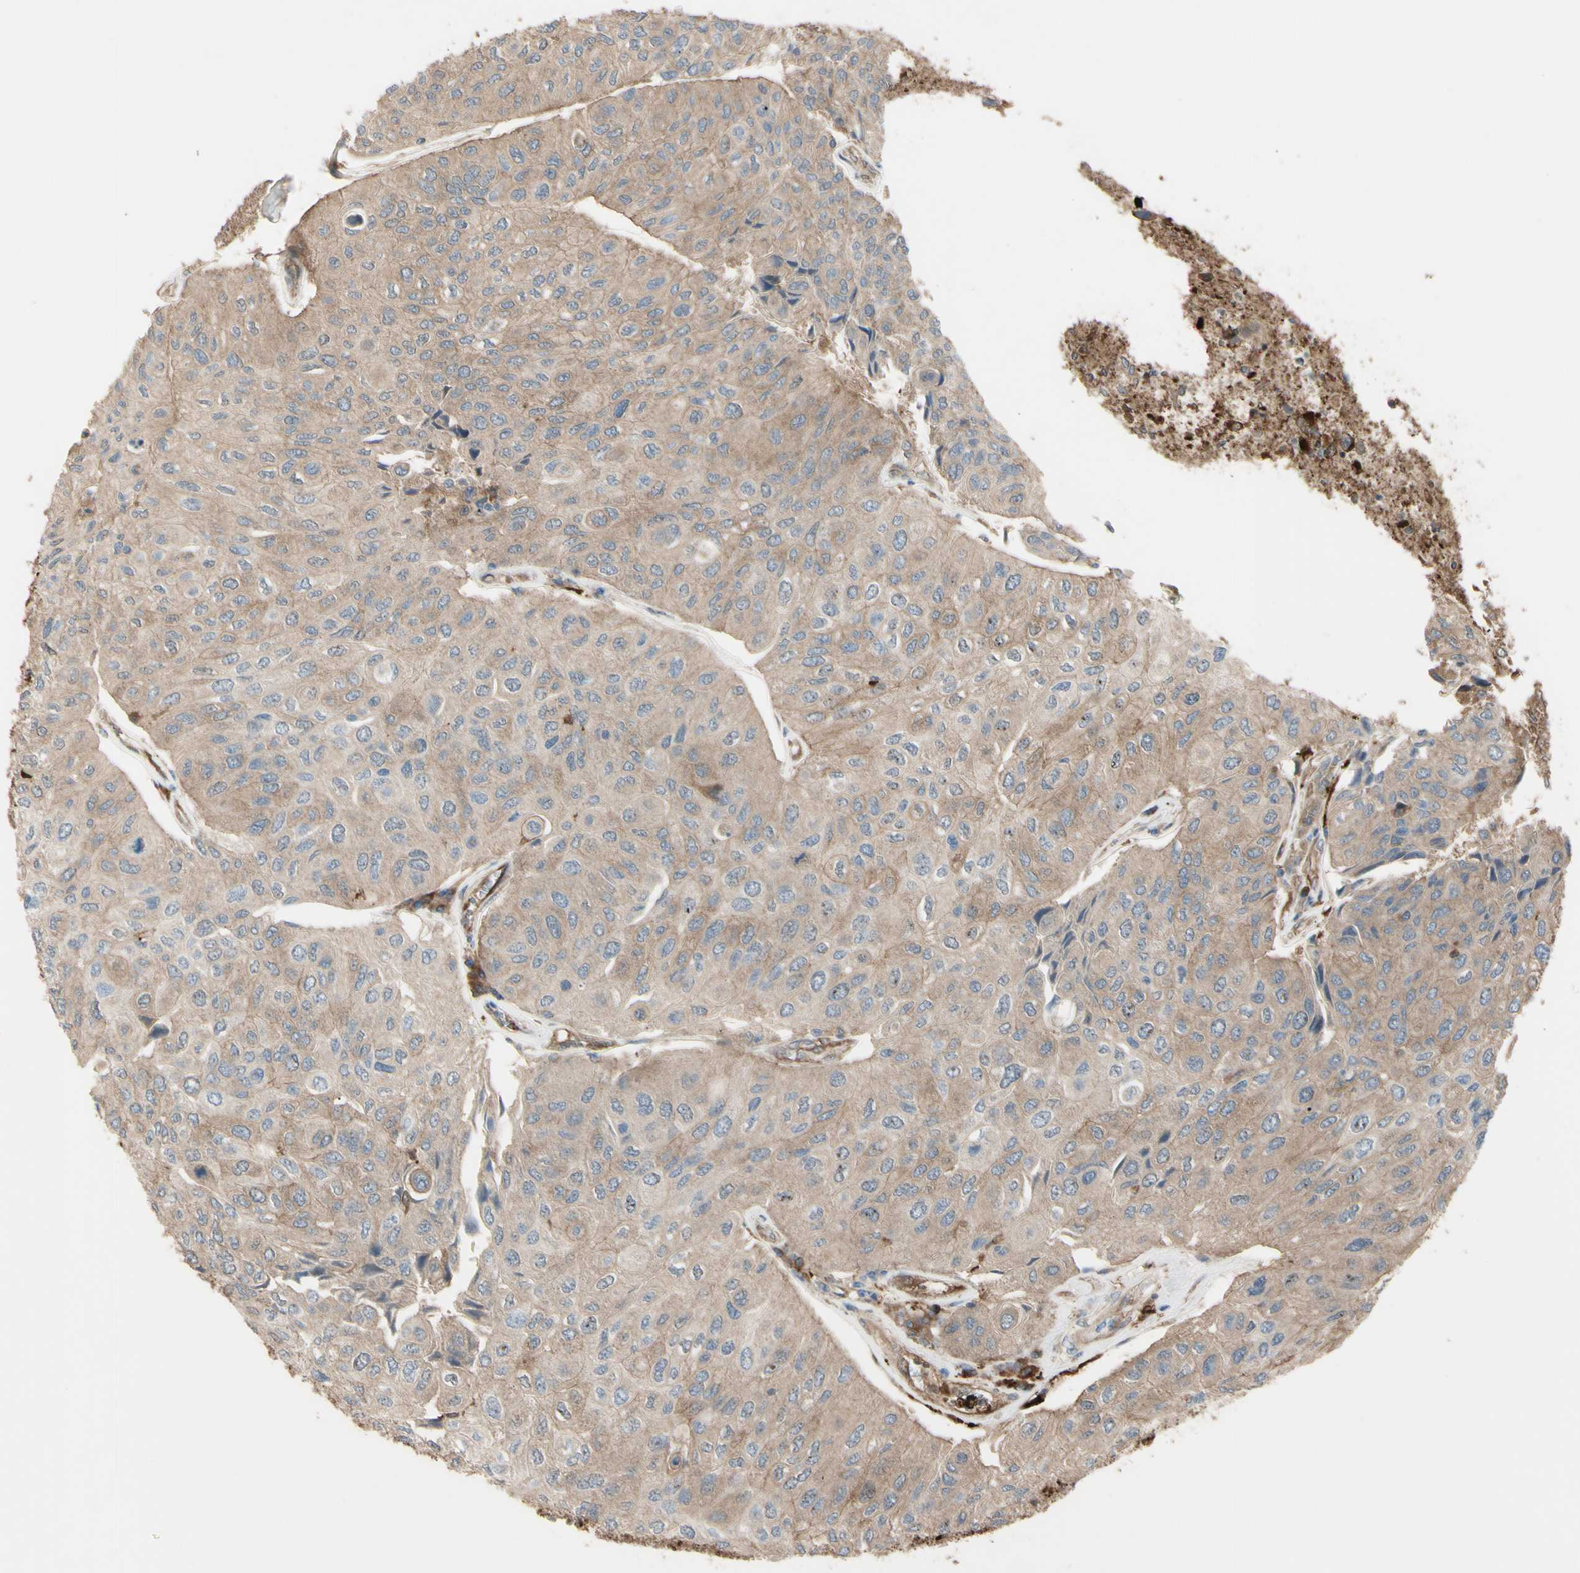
{"staining": {"intensity": "weak", "quantity": ">75%", "location": "cytoplasmic/membranous"}, "tissue": "urothelial cancer", "cell_type": "Tumor cells", "image_type": "cancer", "snomed": [{"axis": "morphology", "description": "Urothelial carcinoma, High grade"}, {"axis": "topography", "description": "Urinary bladder"}], "caption": "This photomicrograph shows urothelial cancer stained with IHC to label a protein in brown. The cytoplasmic/membranous of tumor cells show weak positivity for the protein. Nuclei are counter-stained blue.", "gene": "PTPN12", "patient": {"sex": "male", "age": 66}}